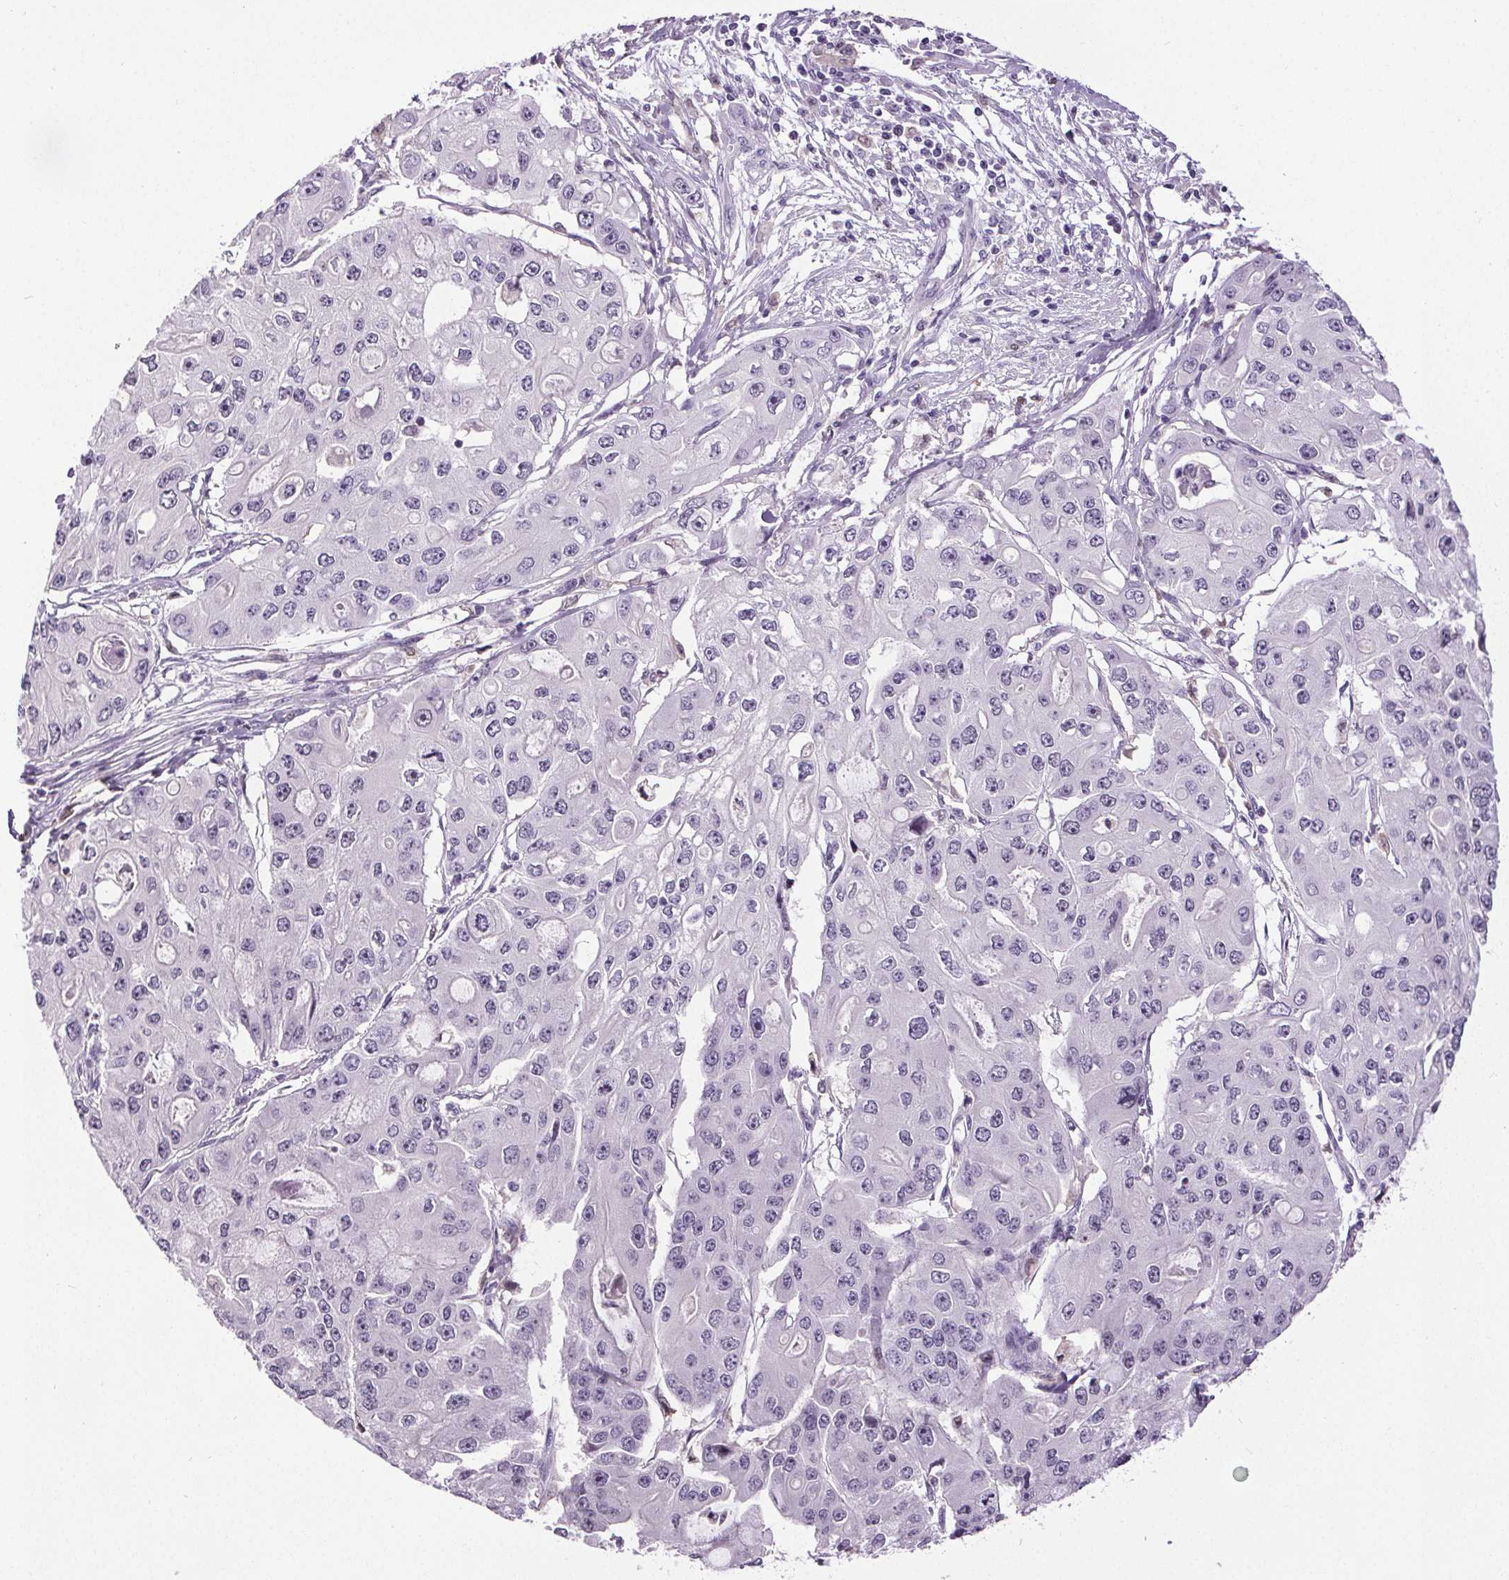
{"staining": {"intensity": "negative", "quantity": "none", "location": "none"}, "tissue": "ovarian cancer", "cell_type": "Tumor cells", "image_type": "cancer", "snomed": [{"axis": "morphology", "description": "Cystadenocarcinoma, serous, NOS"}, {"axis": "topography", "description": "Ovary"}], "caption": "The photomicrograph exhibits no staining of tumor cells in ovarian cancer (serous cystadenocarcinoma).", "gene": "TMEM240", "patient": {"sex": "female", "age": 56}}